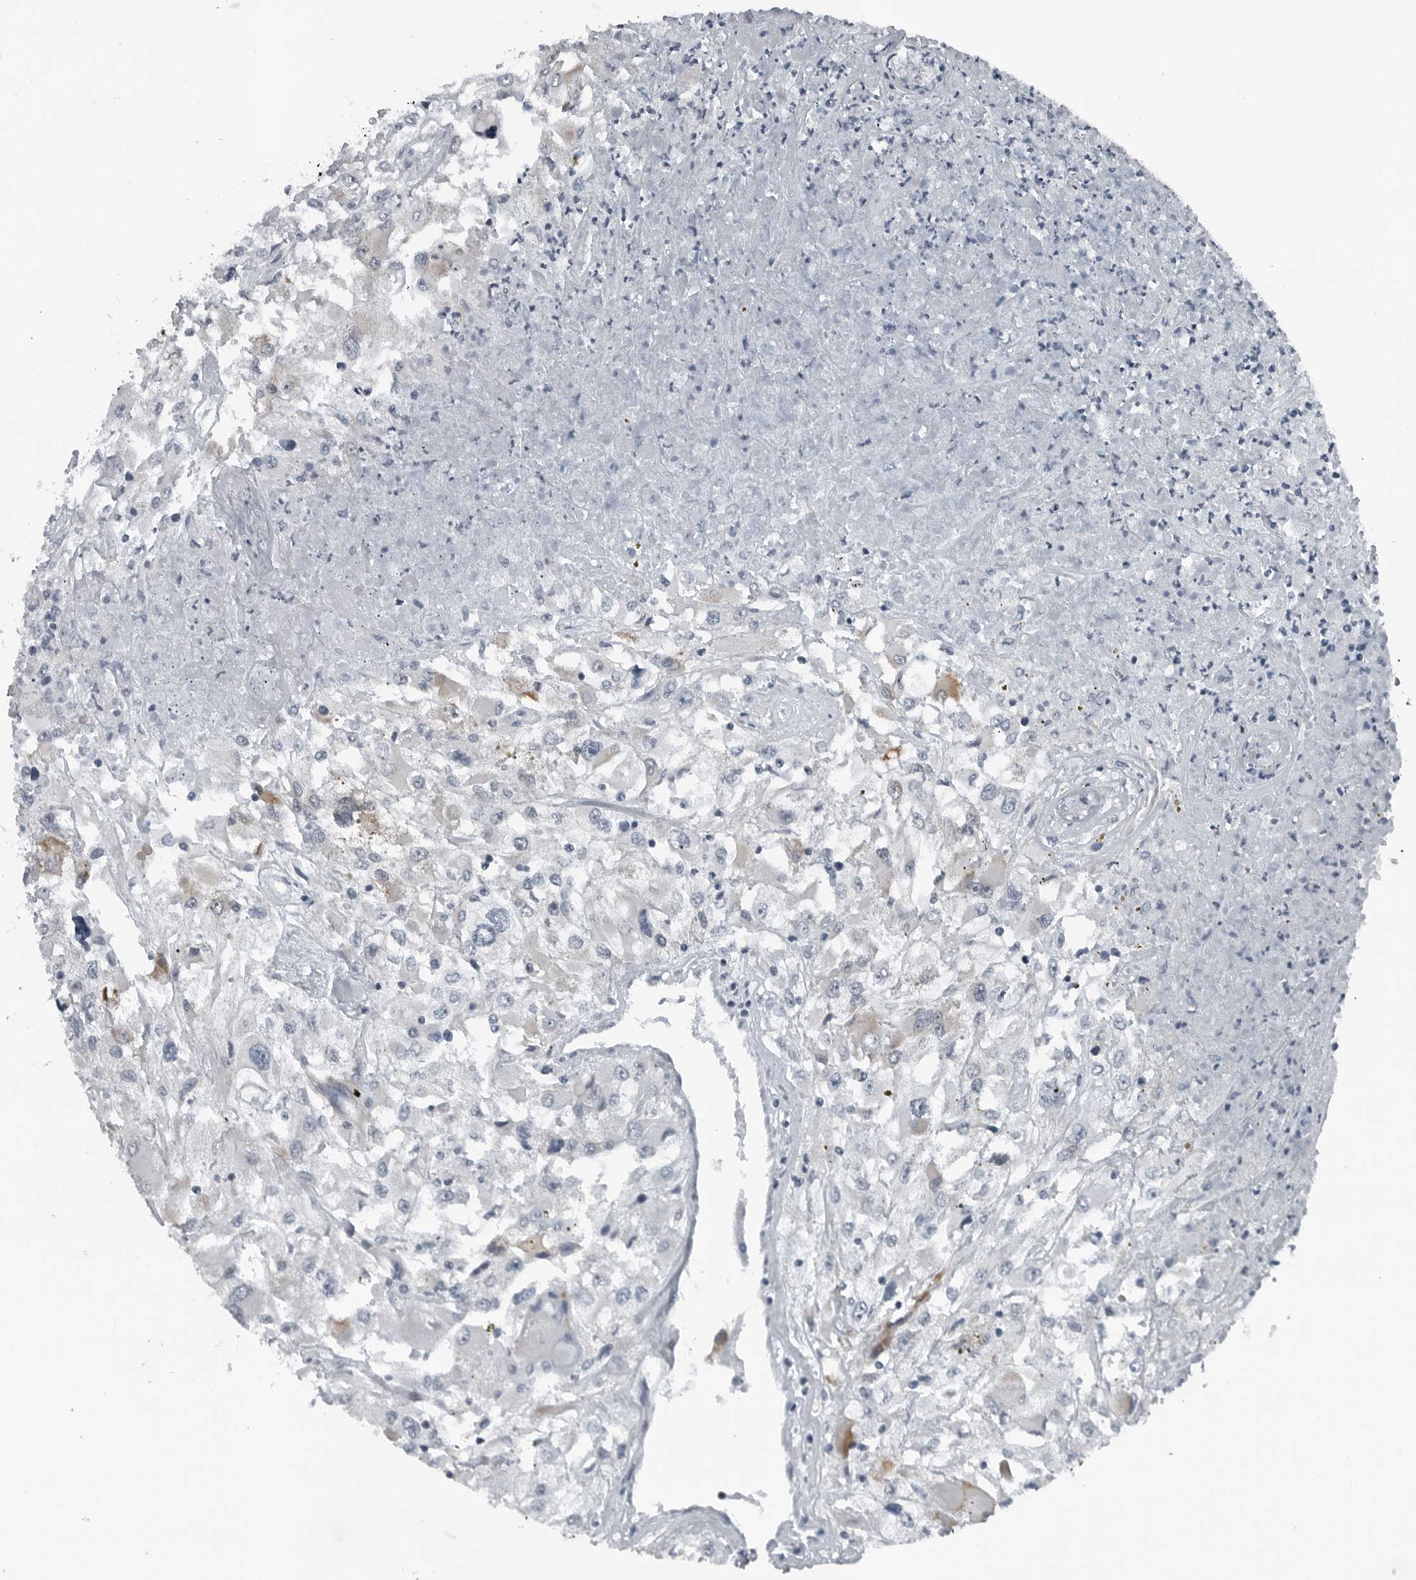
{"staining": {"intensity": "negative", "quantity": "none", "location": "none"}, "tissue": "renal cancer", "cell_type": "Tumor cells", "image_type": "cancer", "snomed": [{"axis": "morphology", "description": "Adenocarcinoma, NOS"}, {"axis": "topography", "description": "Kidney"}], "caption": "Tumor cells show no significant protein staining in renal cancer (adenocarcinoma).", "gene": "DNAAF11", "patient": {"sex": "female", "age": 52}}